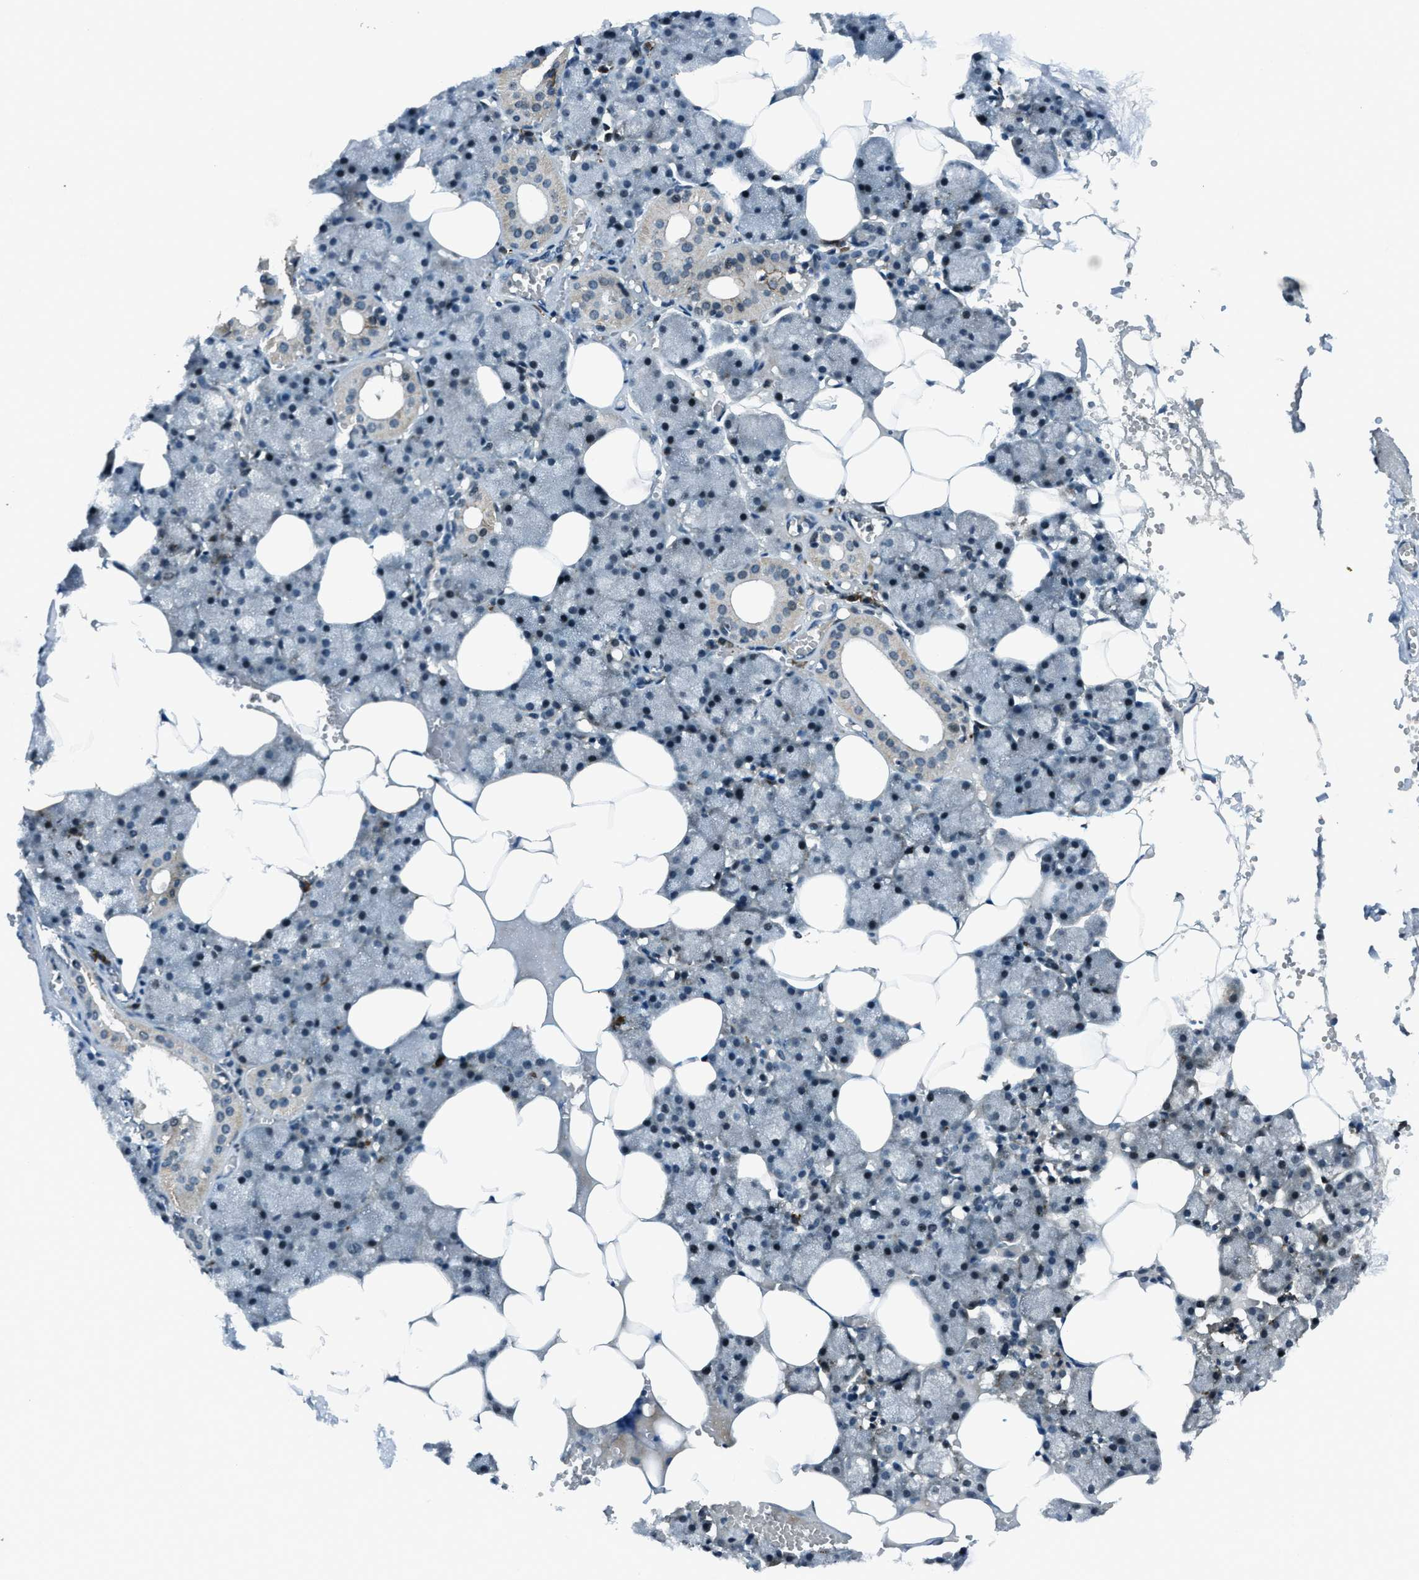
{"staining": {"intensity": "weak", "quantity": "<25%", "location": "cytoplasmic/membranous,nuclear"}, "tissue": "salivary gland", "cell_type": "Glandular cells", "image_type": "normal", "snomed": [{"axis": "morphology", "description": "Normal tissue, NOS"}, {"axis": "topography", "description": "Salivary gland"}], "caption": "Protein analysis of benign salivary gland shows no significant staining in glandular cells. (DAB IHC with hematoxylin counter stain).", "gene": "ACTL9", "patient": {"sex": "male", "age": 62}}